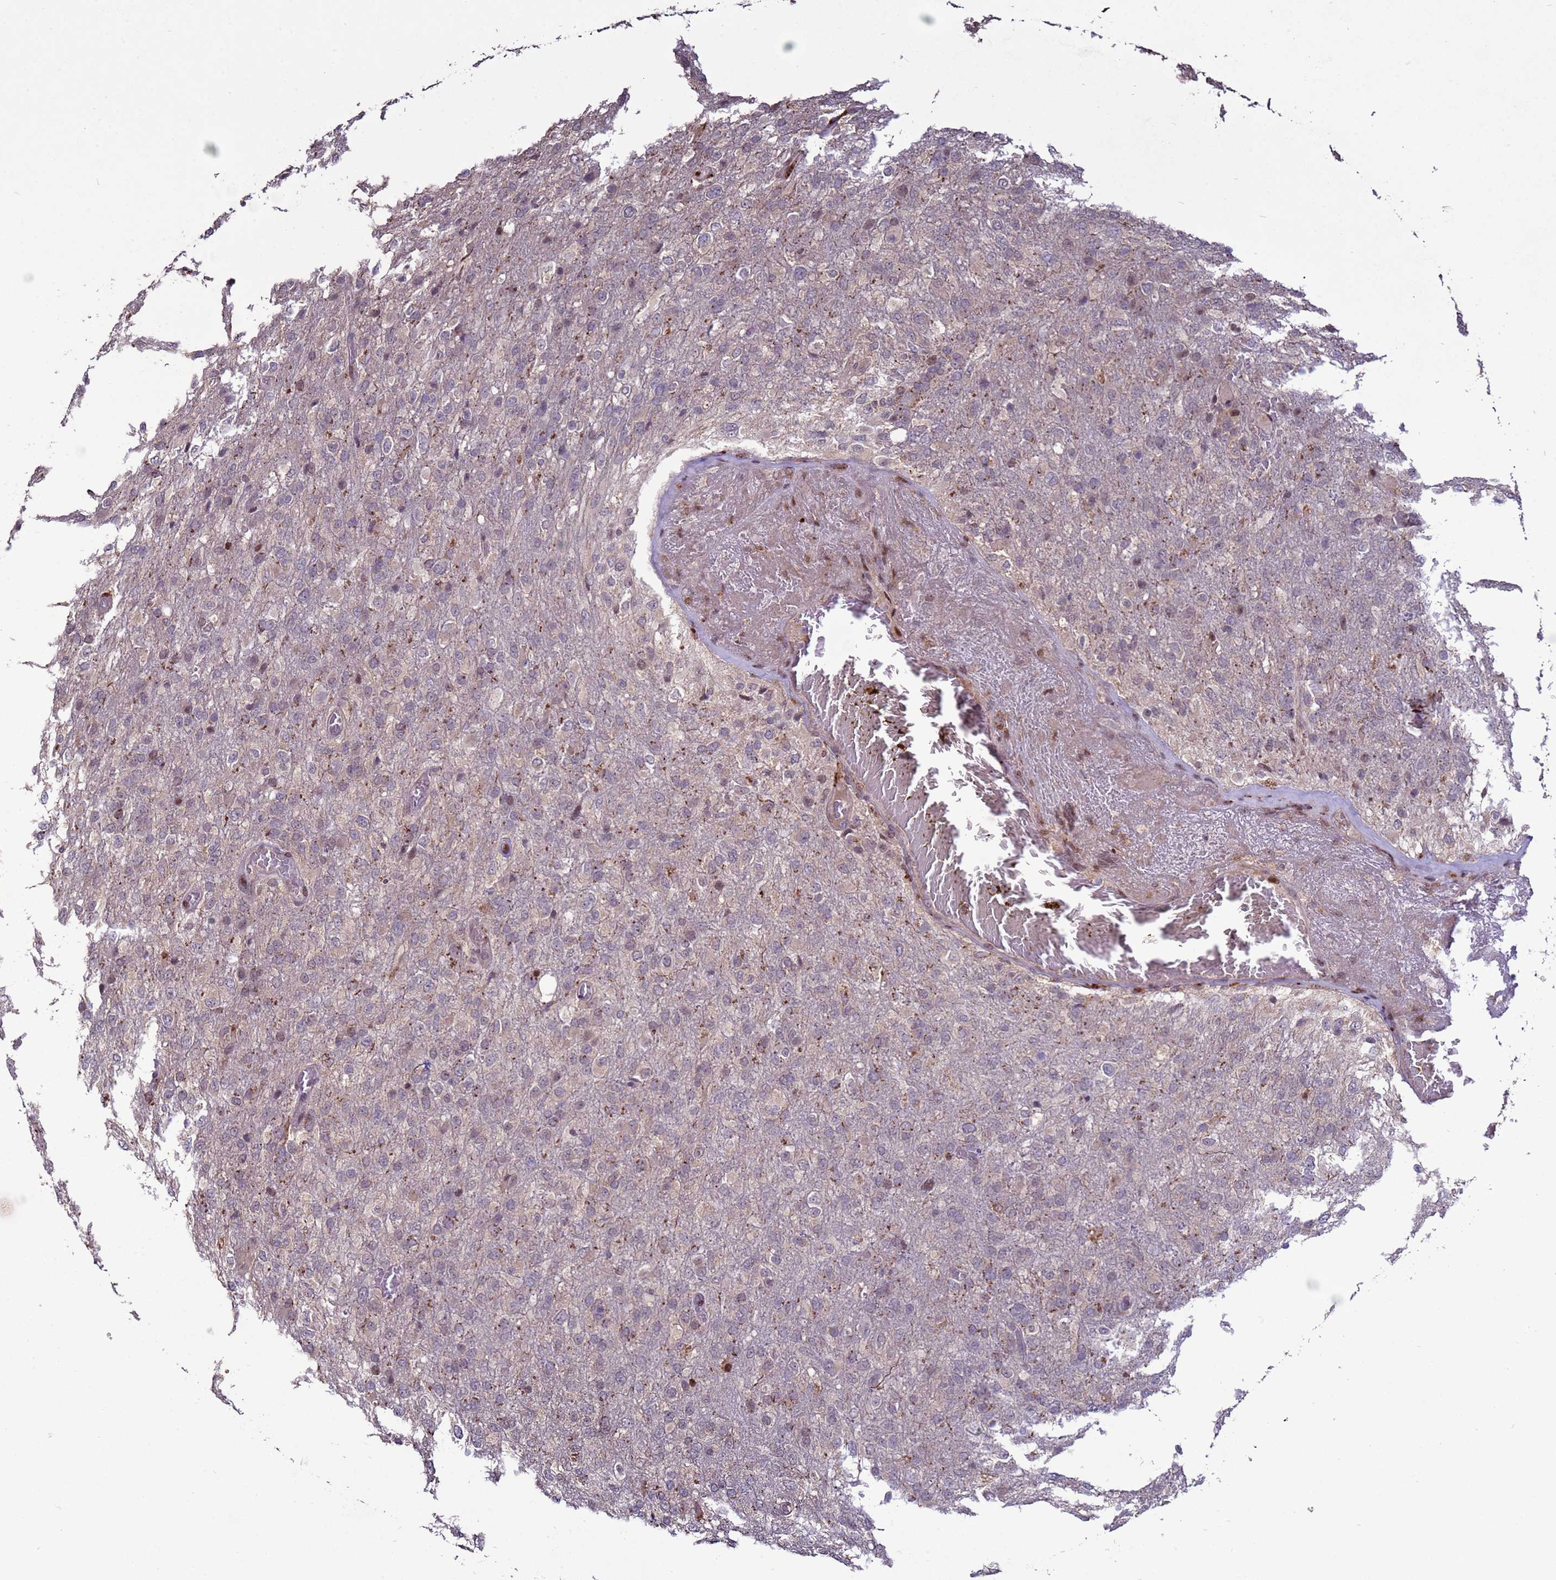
{"staining": {"intensity": "moderate", "quantity": "<25%", "location": "cytoplasmic/membranous"}, "tissue": "glioma", "cell_type": "Tumor cells", "image_type": "cancer", "snomed": [{"axis": "morphology", "description": "Glioma, malignant, High grade"}, {"axis": "topography", "description": "Brain"}], "caption": "Protein staining of glioma tissue reveals moderate cytoplasmic/membranous expression in approximately <25% of tumor cells.", "gene": "HGH1", "patient": {"sex": "female", "age": 74}}